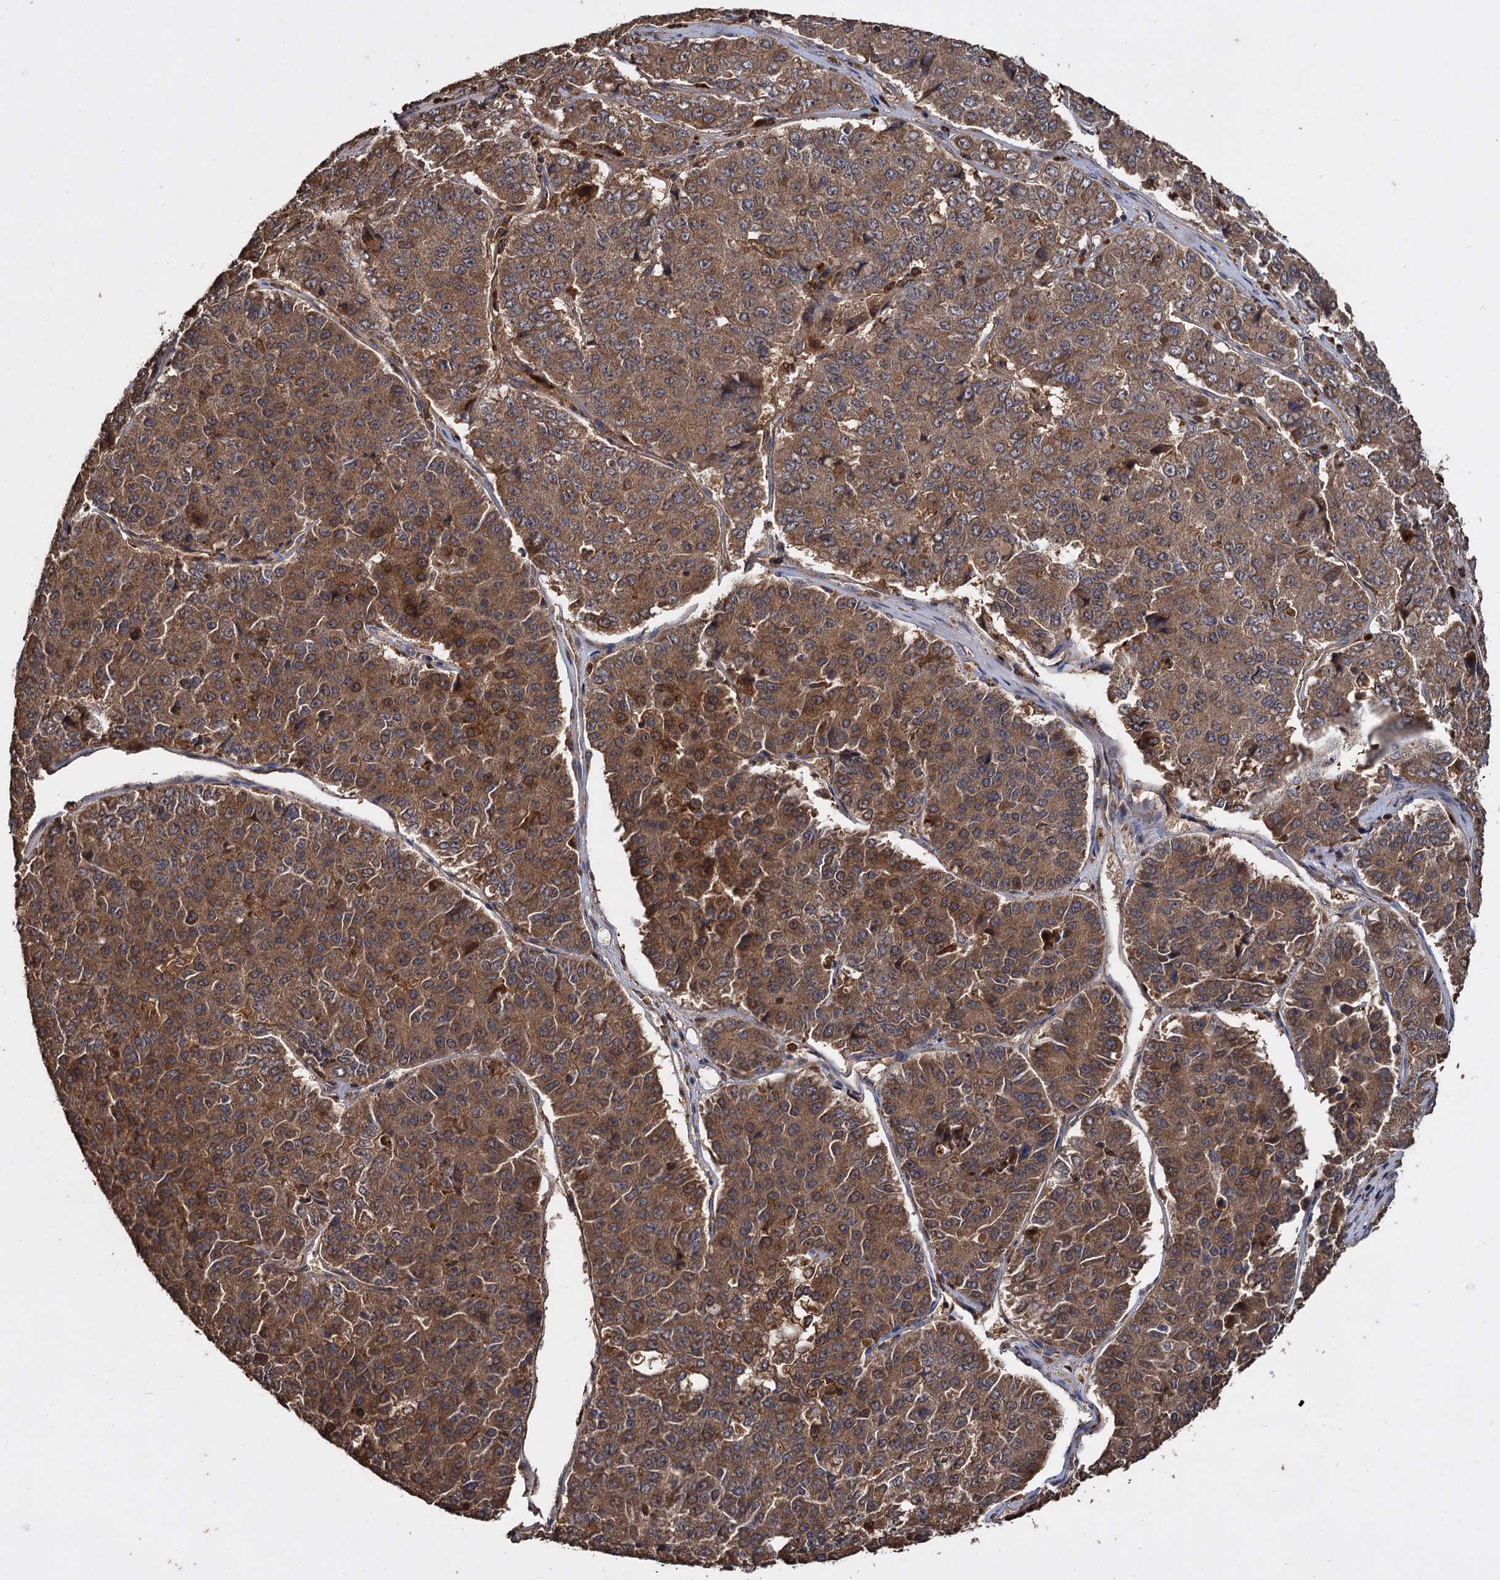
{"staining": {"intensity": "moderate", "quantity": ">75%", "location": "cytoplasmic/membranous"}, "tissue": "pancreatic cancer", "cell_type": "Tumor cells", "image_type": "cancer", "snomed": [{"axis": "morphology", "description": "Adenocarcinoma, NOS"}, {"axis": "topography", "description": "Pancreas"}], "caption": "Immunohistochemical staining of pancreatic adenocarcinoma displays medium levels of moderate cytoplasmic/membranous protein positivity in approximately >75% of tumor cells.", "gene": "GCLC", "patient": {"sex": "male", "age": 50}}